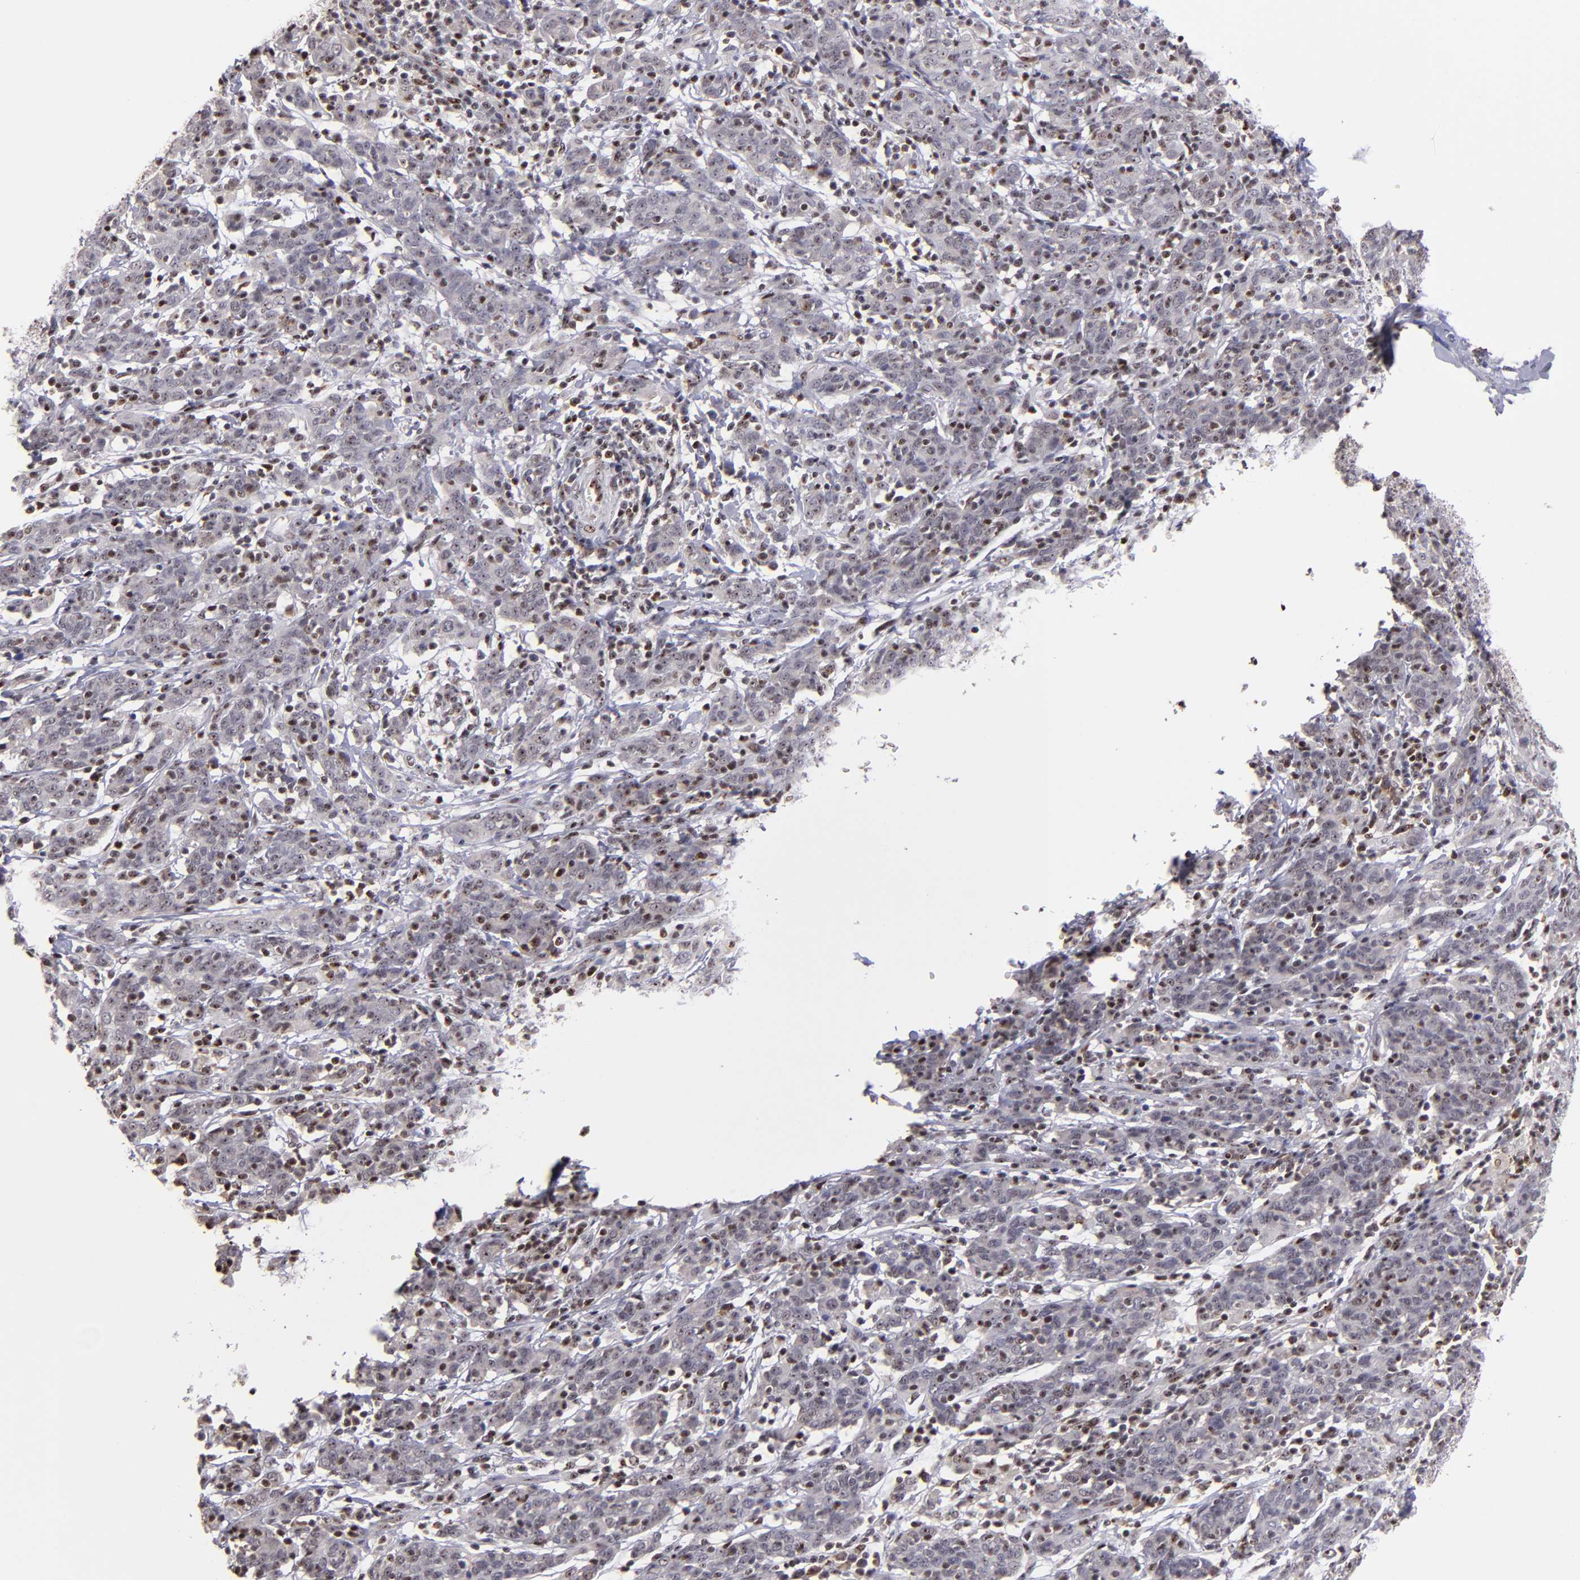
{"staining": {"intensity": "weak", "quantity": "25%-75%", "location": "cytoplasmic/membranous,nuclear"}, "tissue": "cervical cancer", "cell_type": "Tumor cells", "image_type": "cancer", "snomed": [{"axis": "morphology", "description": "Normal tissue, NOS"}, {"axis": "morphology", "description": "Squamous cell carcinoma, NOS"}, {"axis": "topography", "description": "Cervix"}], "caption": "DAB immunohistochemical staining of human cervical cancer (squamous cell carcinoma) displays weak cytoplasmic/membranous and nuclear protein expression in about 25%-75% of tumor cells. The staining was performed using DAB to visualize the protein expression in brown, while the nuclei were stained in blue with hematoxylin (Magnification: 20x).", "gene": "DDX24", "patient": {"sex": "female", "age": 67}}